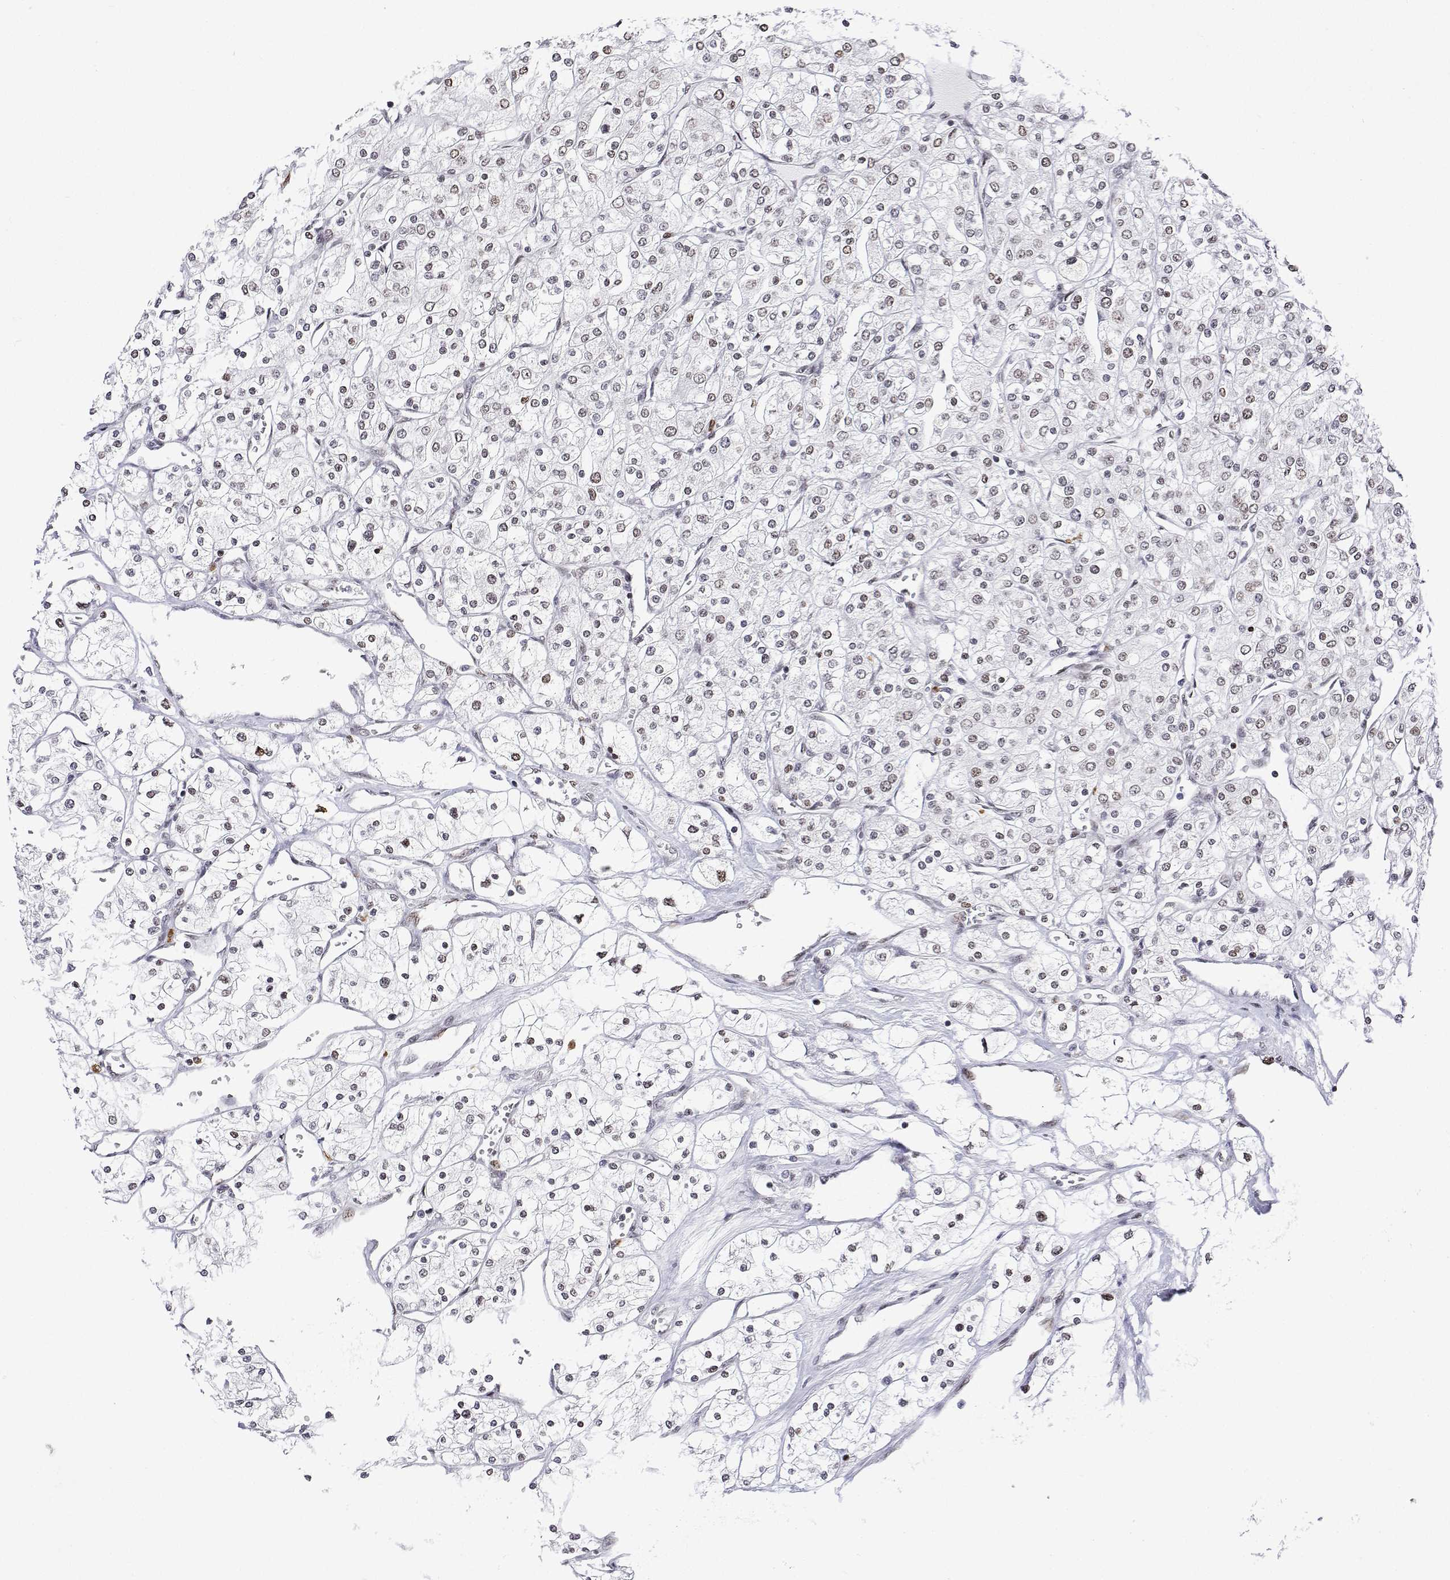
{"staining": {"intensity": "moderate", "quantity": "<25%", "location": "nuclear"}, "tissue": "renal cancer", "cell_type": "Tumor cells", "image_type": "cancer", "snomed": [{"axis": "morphology", "description": "Adenocarcinoma, NOS"}, {"axis": "topography", "description": "Kidney"}], "caption": "High-magnification brightfield microscopy of renal cancer stained with DAB (3,3'-diaminobenzidine) (brown) and counterstained with hematoxylin (blue). tumor cells exhibit moderate nuclear staining is appreciated in about<25% of cells.", "gene": "XPC", "patient": {"sex": "male", "age": 80}}